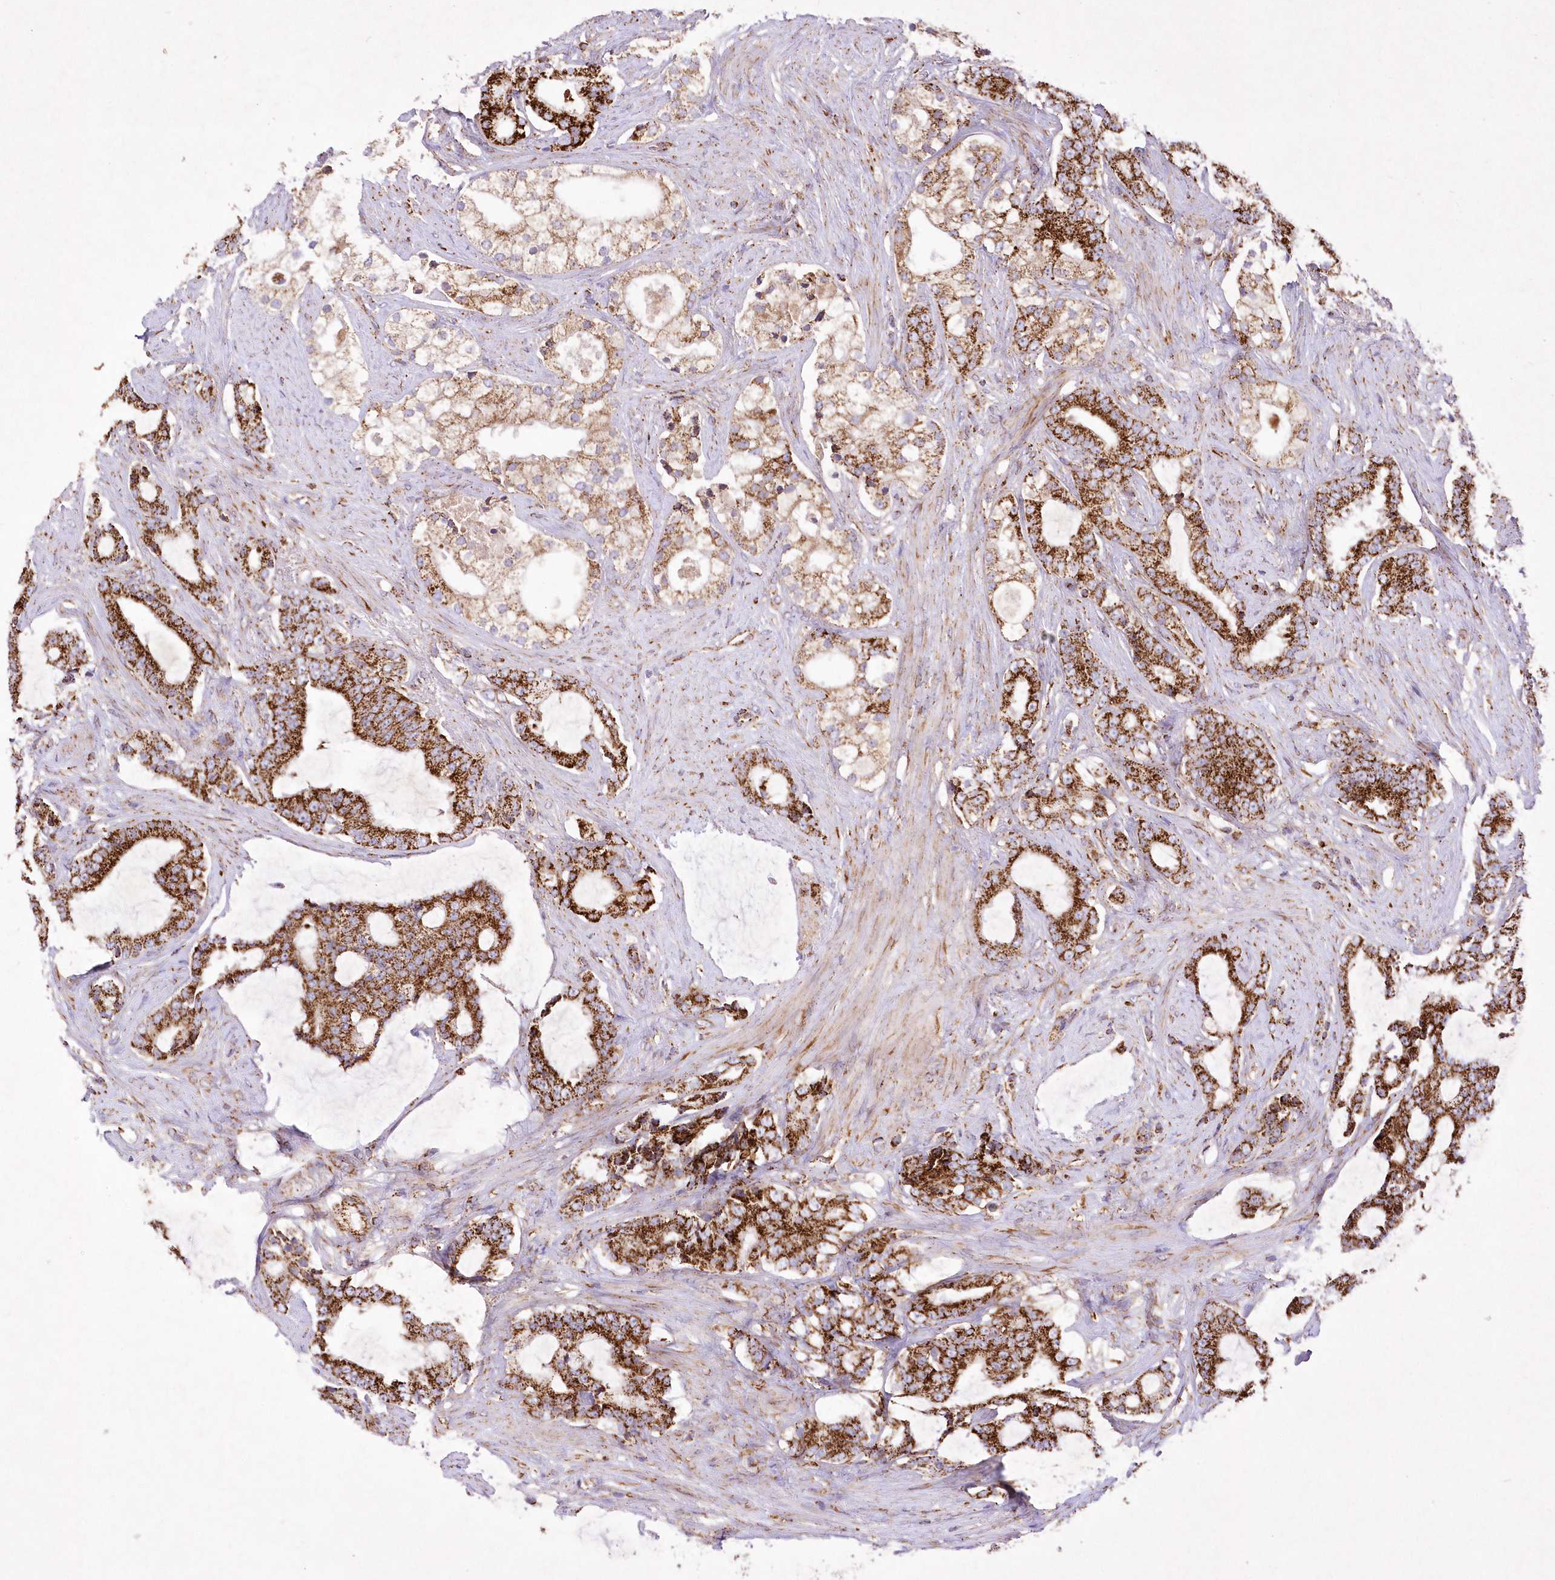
{"staining": {"intensity": "strong", "quantity": ">75%", "location": "nuclear"}, "tissue": "prostate cancer", "cell_type": "Tumor cells", "image_type": "cancer", "snomed": [{"axis": "morphology", "description": "Adenocarcinoma, Low grade"}, {"axis": "topography", "description": "Prostate"}], "caption": "Prostate cancer was stained to show a protein in brown. There is high levels of strong nuclear expression in about >75% of tumor cells.", "gene": "ASNSD1", "patient": {"sex": "male", "age": 58}}